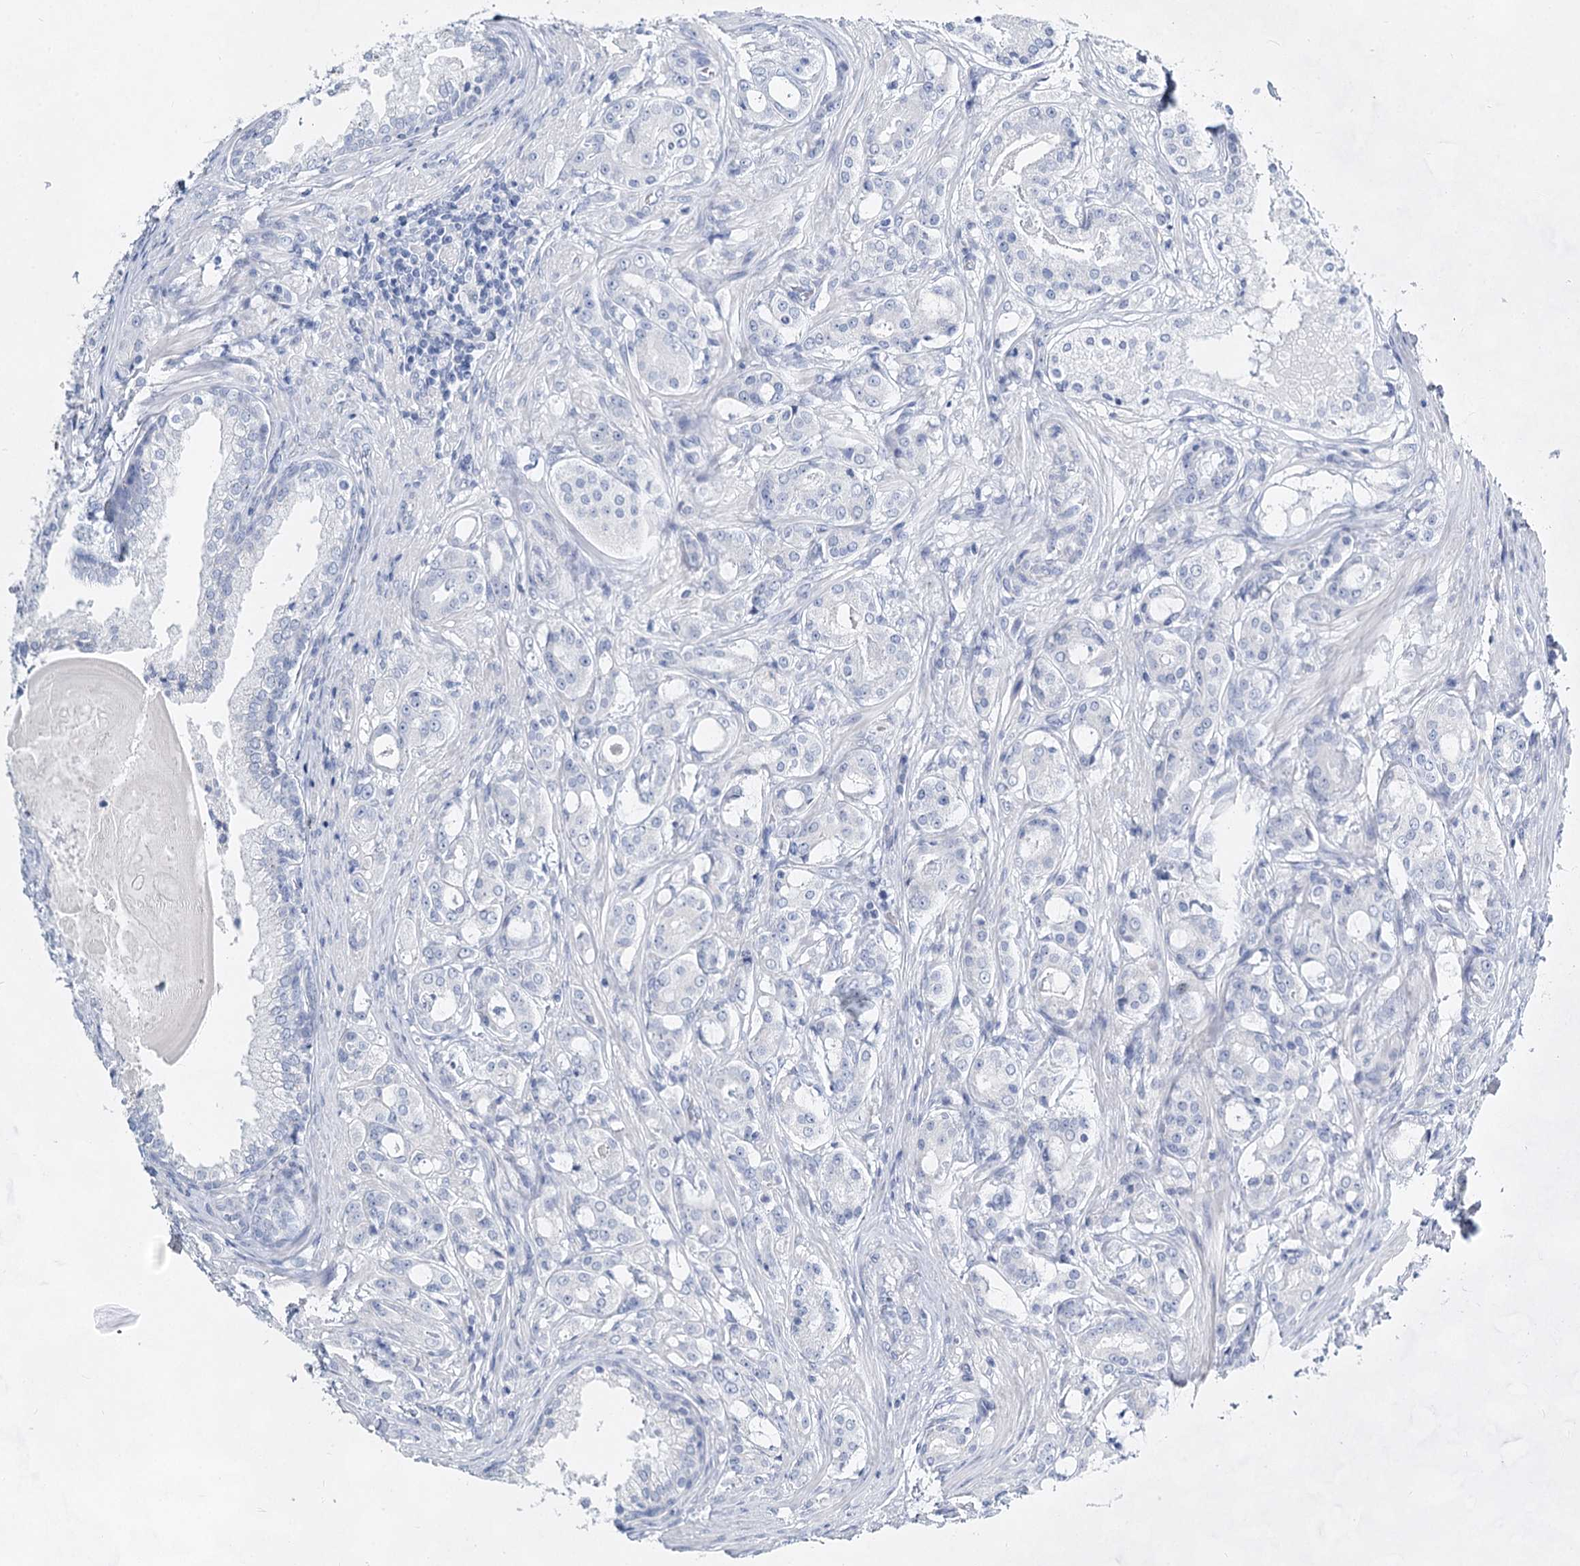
{"staining": {"intensity": "negative", "quantity": "none", "location": "none"}, "tissue": "prostate cancer", "cell_type": "Tumor cells", "image_type": "cancer", "snomed": [{"axis": "morphology", "description": "Adenocarcinoma, High grade"}, {"axis": "topography", "description": "Prostate"}], "caption": "Tumor cells are negative for brown protein staining in prostate cancer.", "gene": "SLC17A2", "patient": {"sex": "male", "age": 63}}